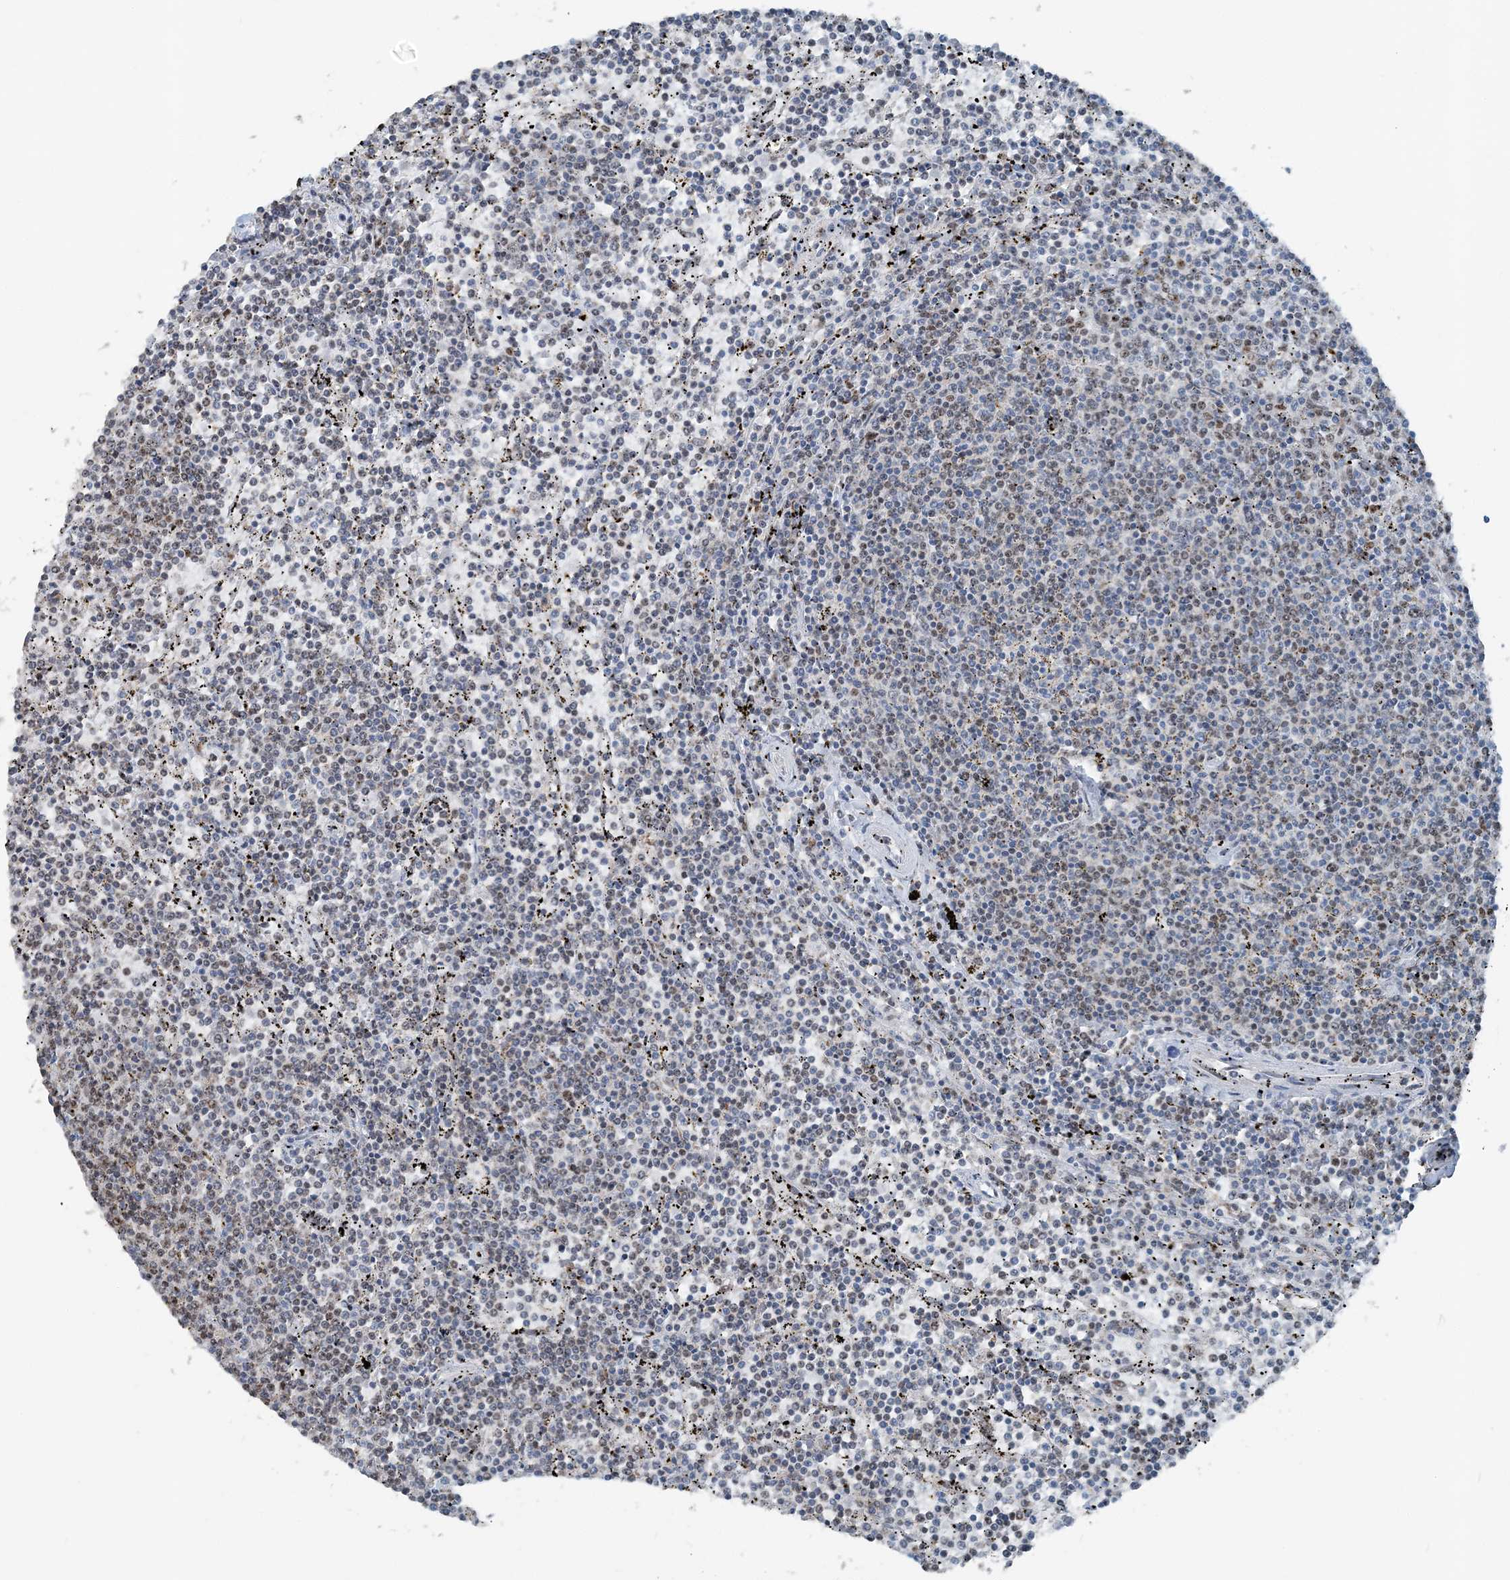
{"staining": {"intensity": "weak", "quantity": "<25%", "location": "cytoplasmic/membranous,nuclear"}, "tissue": "lymphoma", "cell_type": "Tumor cells", "image_type": "cancer", "snomed": [{"axis": "morphology", "description": "Malignant lymphoma, non-Hodgkin's type, Low grade"}, {"axis": "topography", "description": "Spleen"}], "caption": "This is an IHC micrograph of human lymphoma. There is no staining in tumor cells.", "gene": "SUCLG1", "patient": {"sex": "female", "age": 50}}